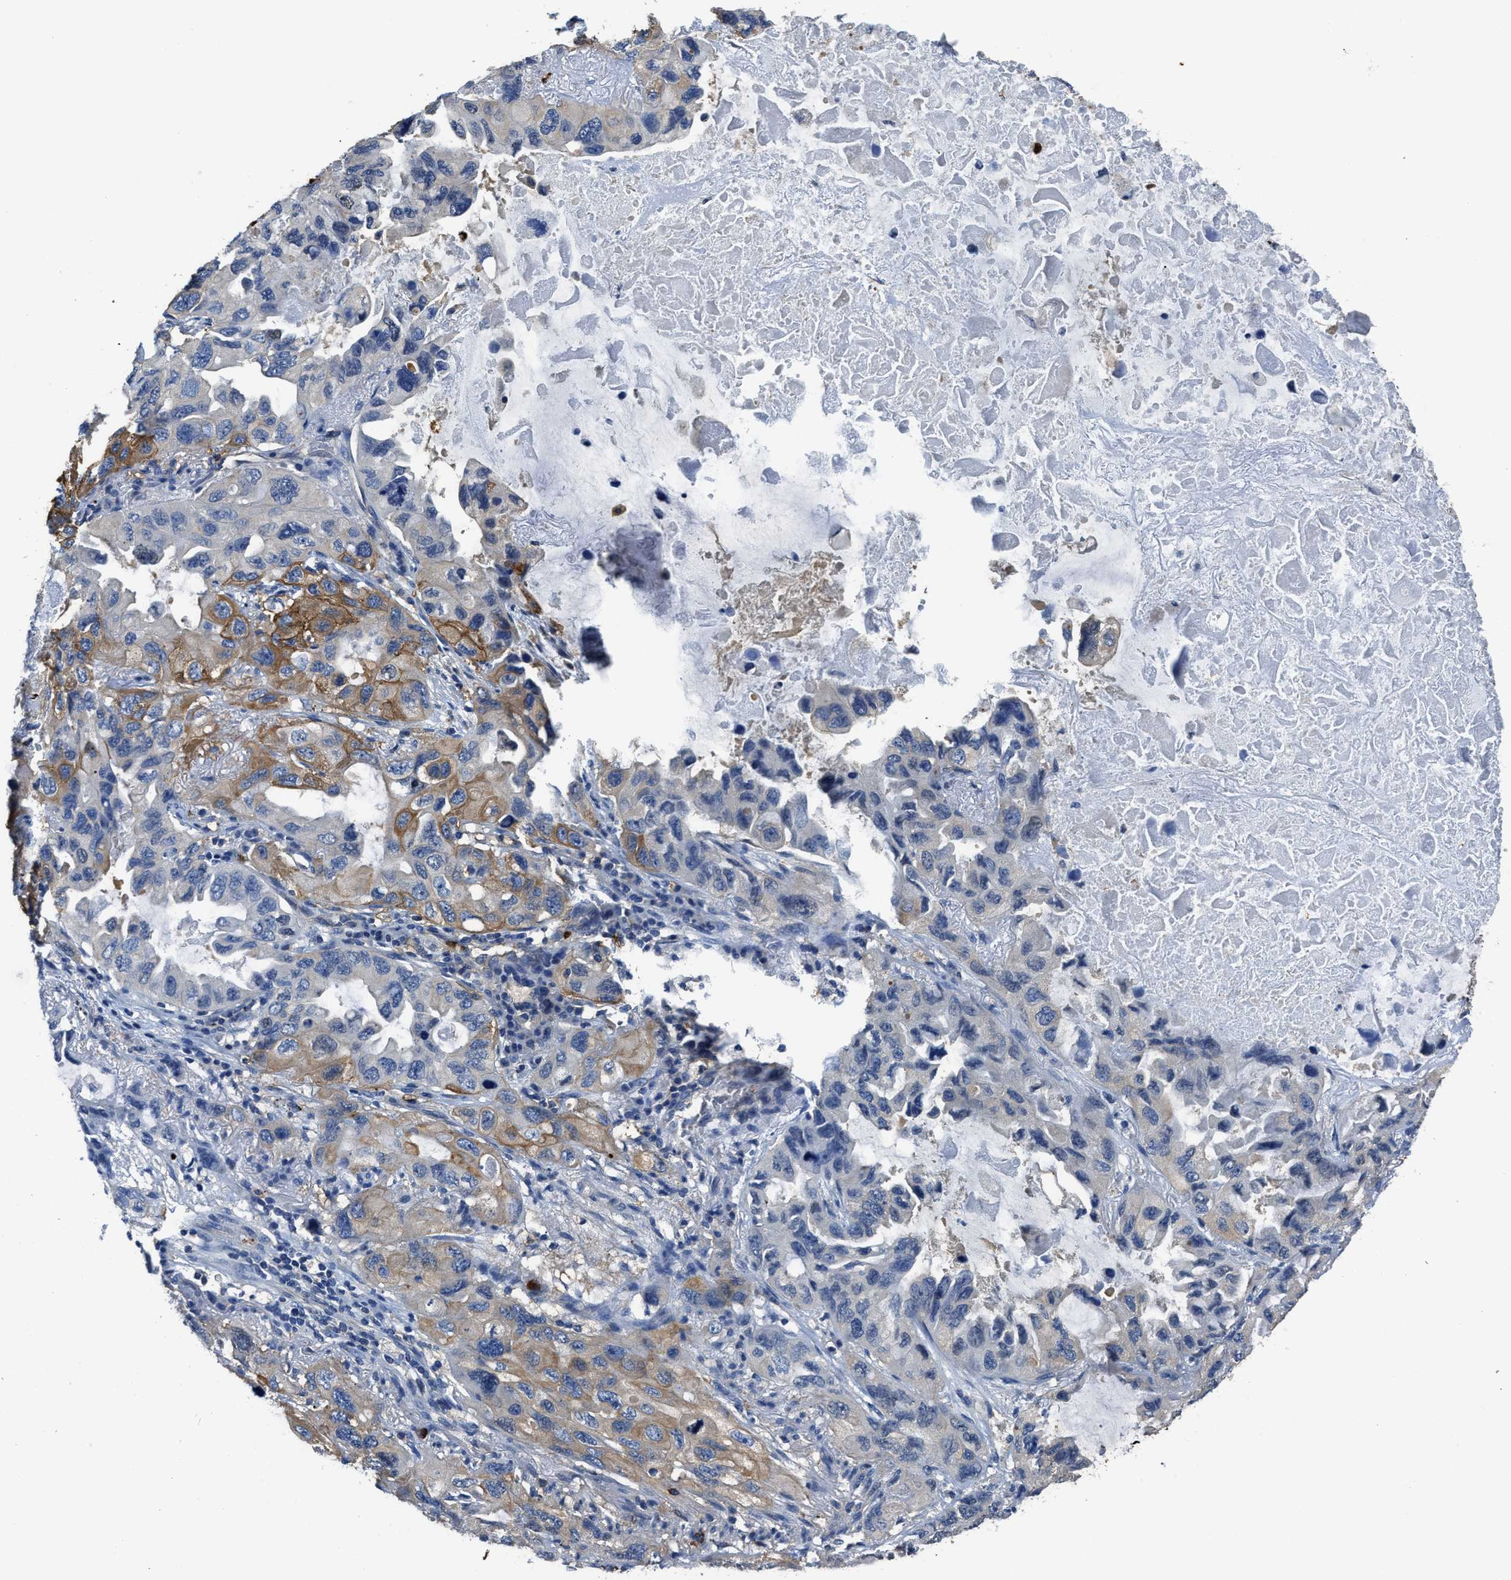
{"staining": {"intensity": "moderate", "quantity": "25%-75%", "location": "cytoplasmic/membranous"}, "tissue": "lung cancer", "cell_type": "Tumor cells", "image_type": "cancer", "snomed": [{"axis": "morphology", "description": "Squamous cell carcinoma, NOS"}, {"axis": "topography", "description": "Lung"}], "caption": "Brown immunohistochemical staining in human lung cancer (squamous cell carcinoma) shows moderate cytoplasmic/membranous staining in about 25%-75% of tumor cells.", "gene": "TRAF6", "patient": {"sex": "female", "age": 73}}